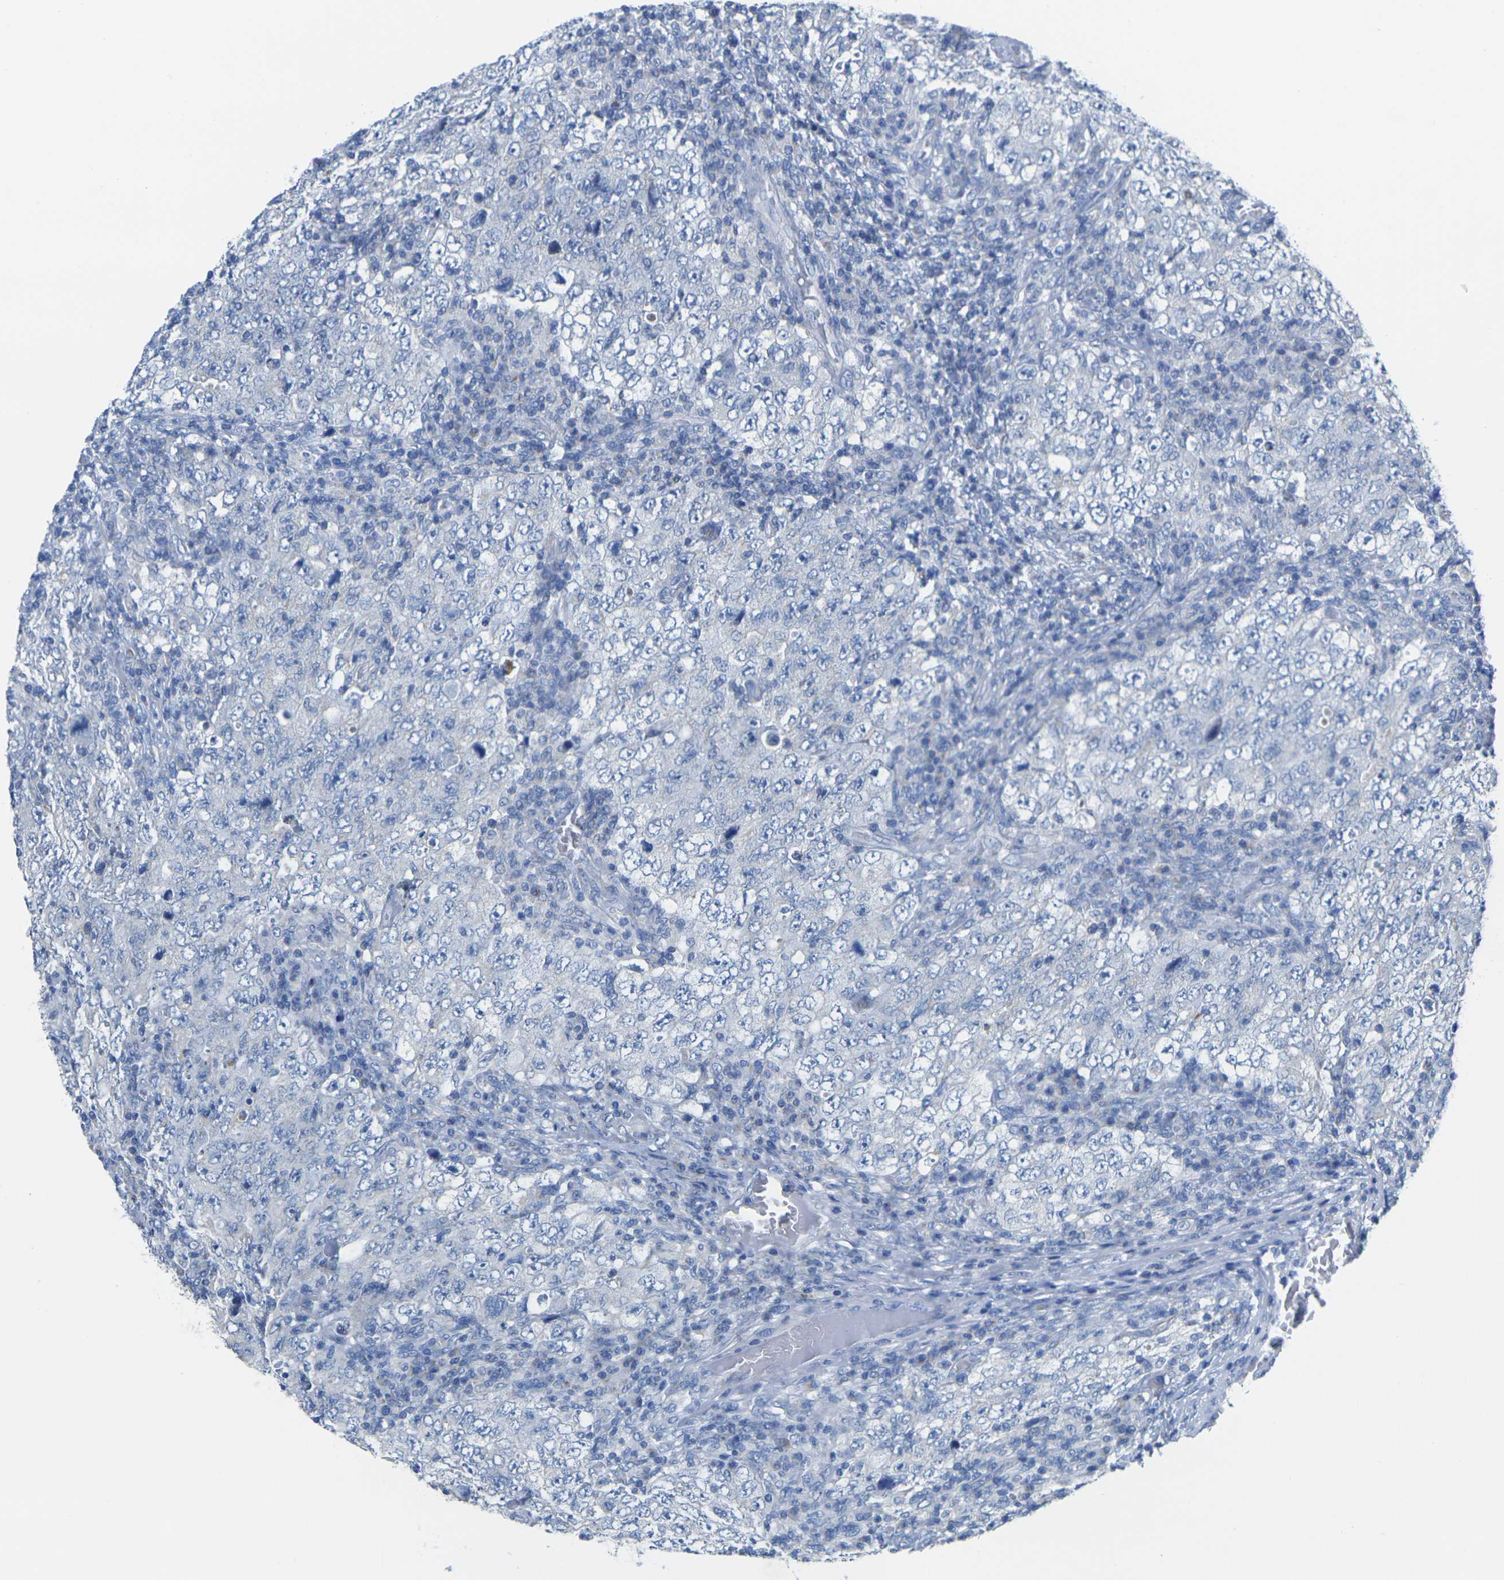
{"staining": {"intensity": "negative", "quantity": "none", "location": "none"}, "tissue": "testis cancer", "cell_type": "Tumor cells", "image_type": "cancer", "snomed": [{"axis": "morphology", "description": "Carcinoma, Embryonal, NOS"}, {"axis": "topography", "description": "Testis"}], "caption": "Tumor cells show no significant protein staining in testis embryonal carcinoma.", "gene": "TMEM204", "patient": {"sex": "male", "age": 26}}